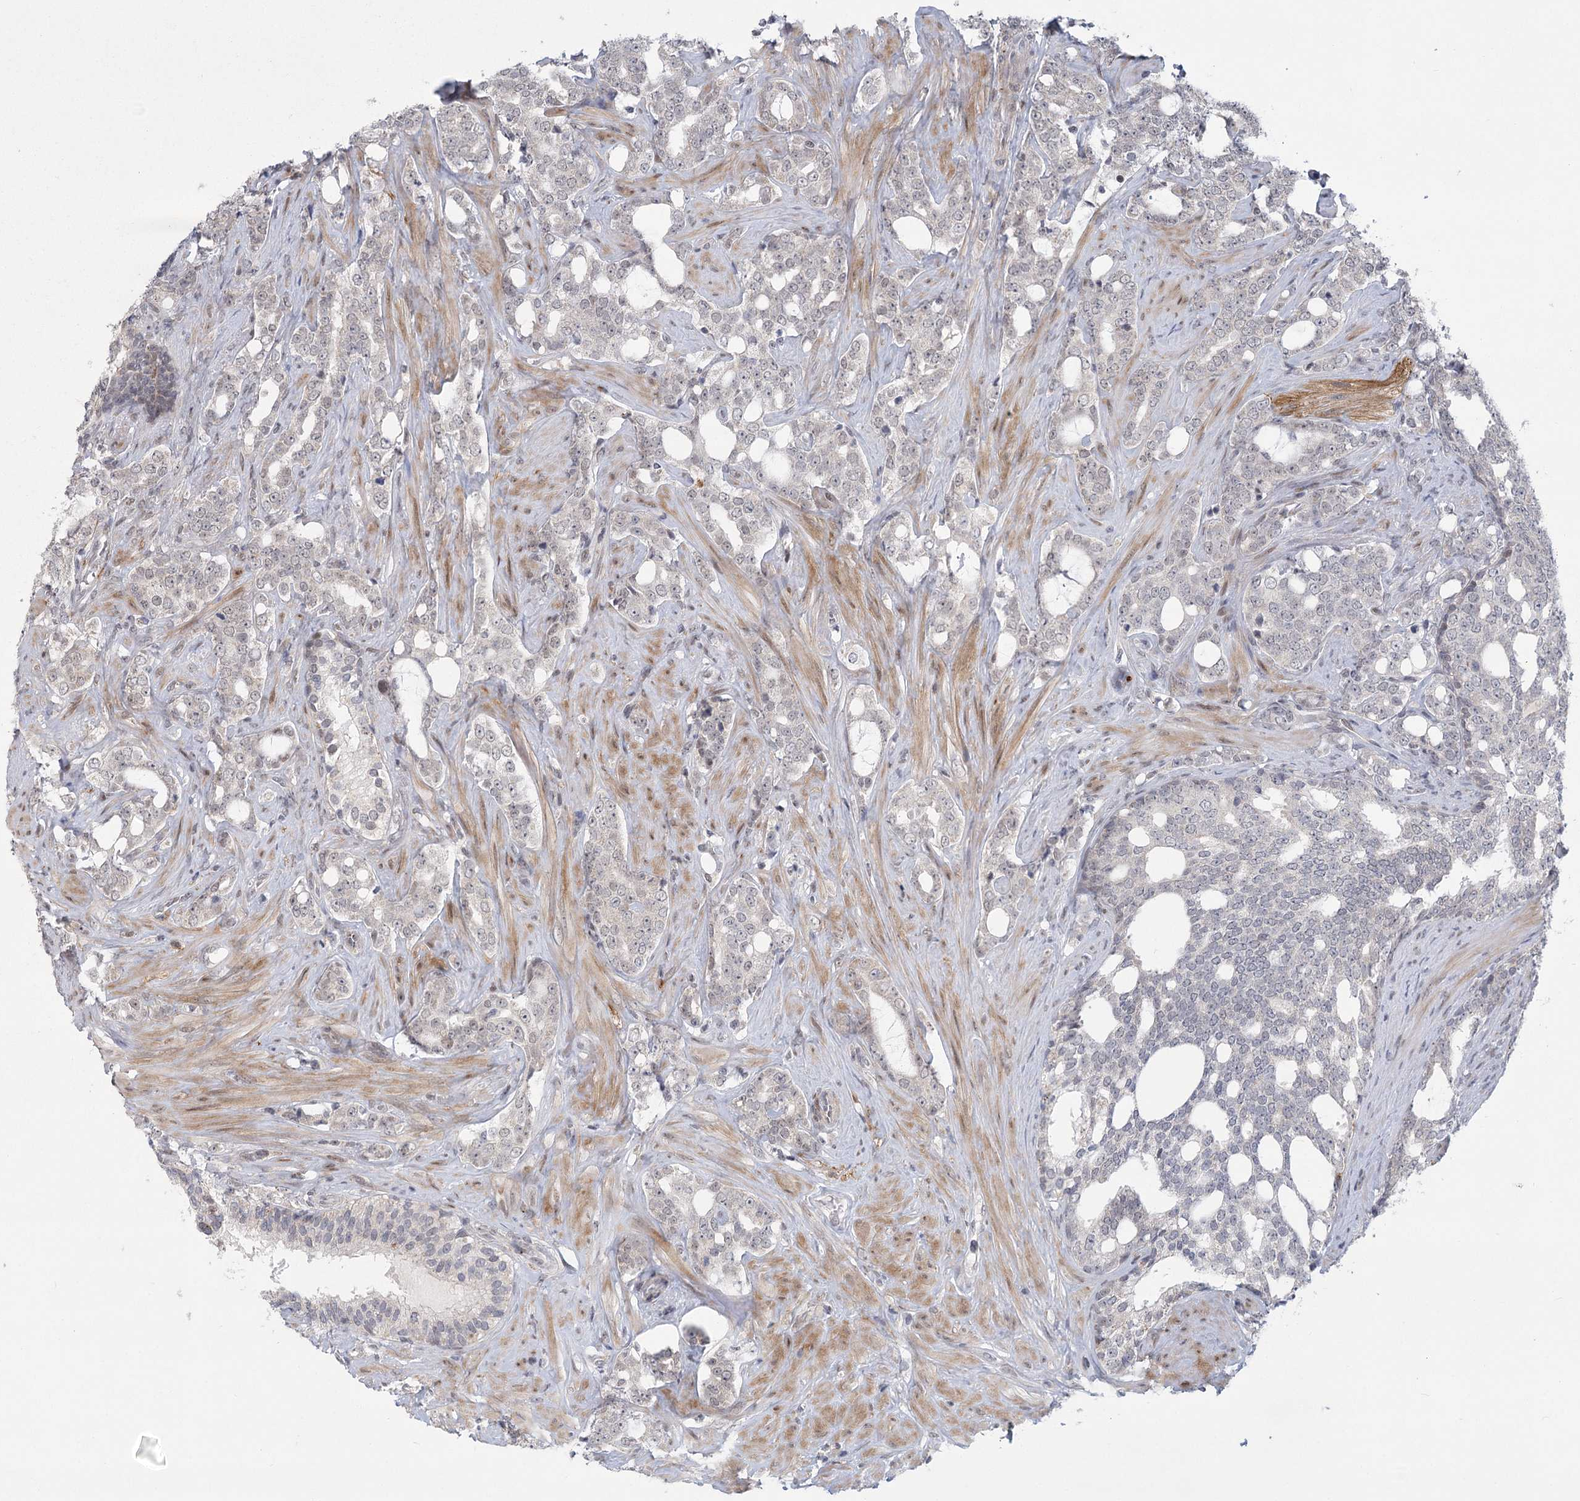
{"staining": {"intensity": "negative", "quantity": "none", "location": "none"}, "tissue": "prostate cancer", "cell_type": "Tumor cells", "image_type": "cancer", "snomed": [{"axis": "morphology", "description": "Adenocarcinoma, High grade"}, {"axis": "topography", "description": "Prostate"}], "caption": "Micrograph shows no protein expression in tumor cells of prostate cancer (adenocarcinoma (high-grade)) tissue.", "gene": "CIB4", "patient": {"sex": "male", "age": 64}}